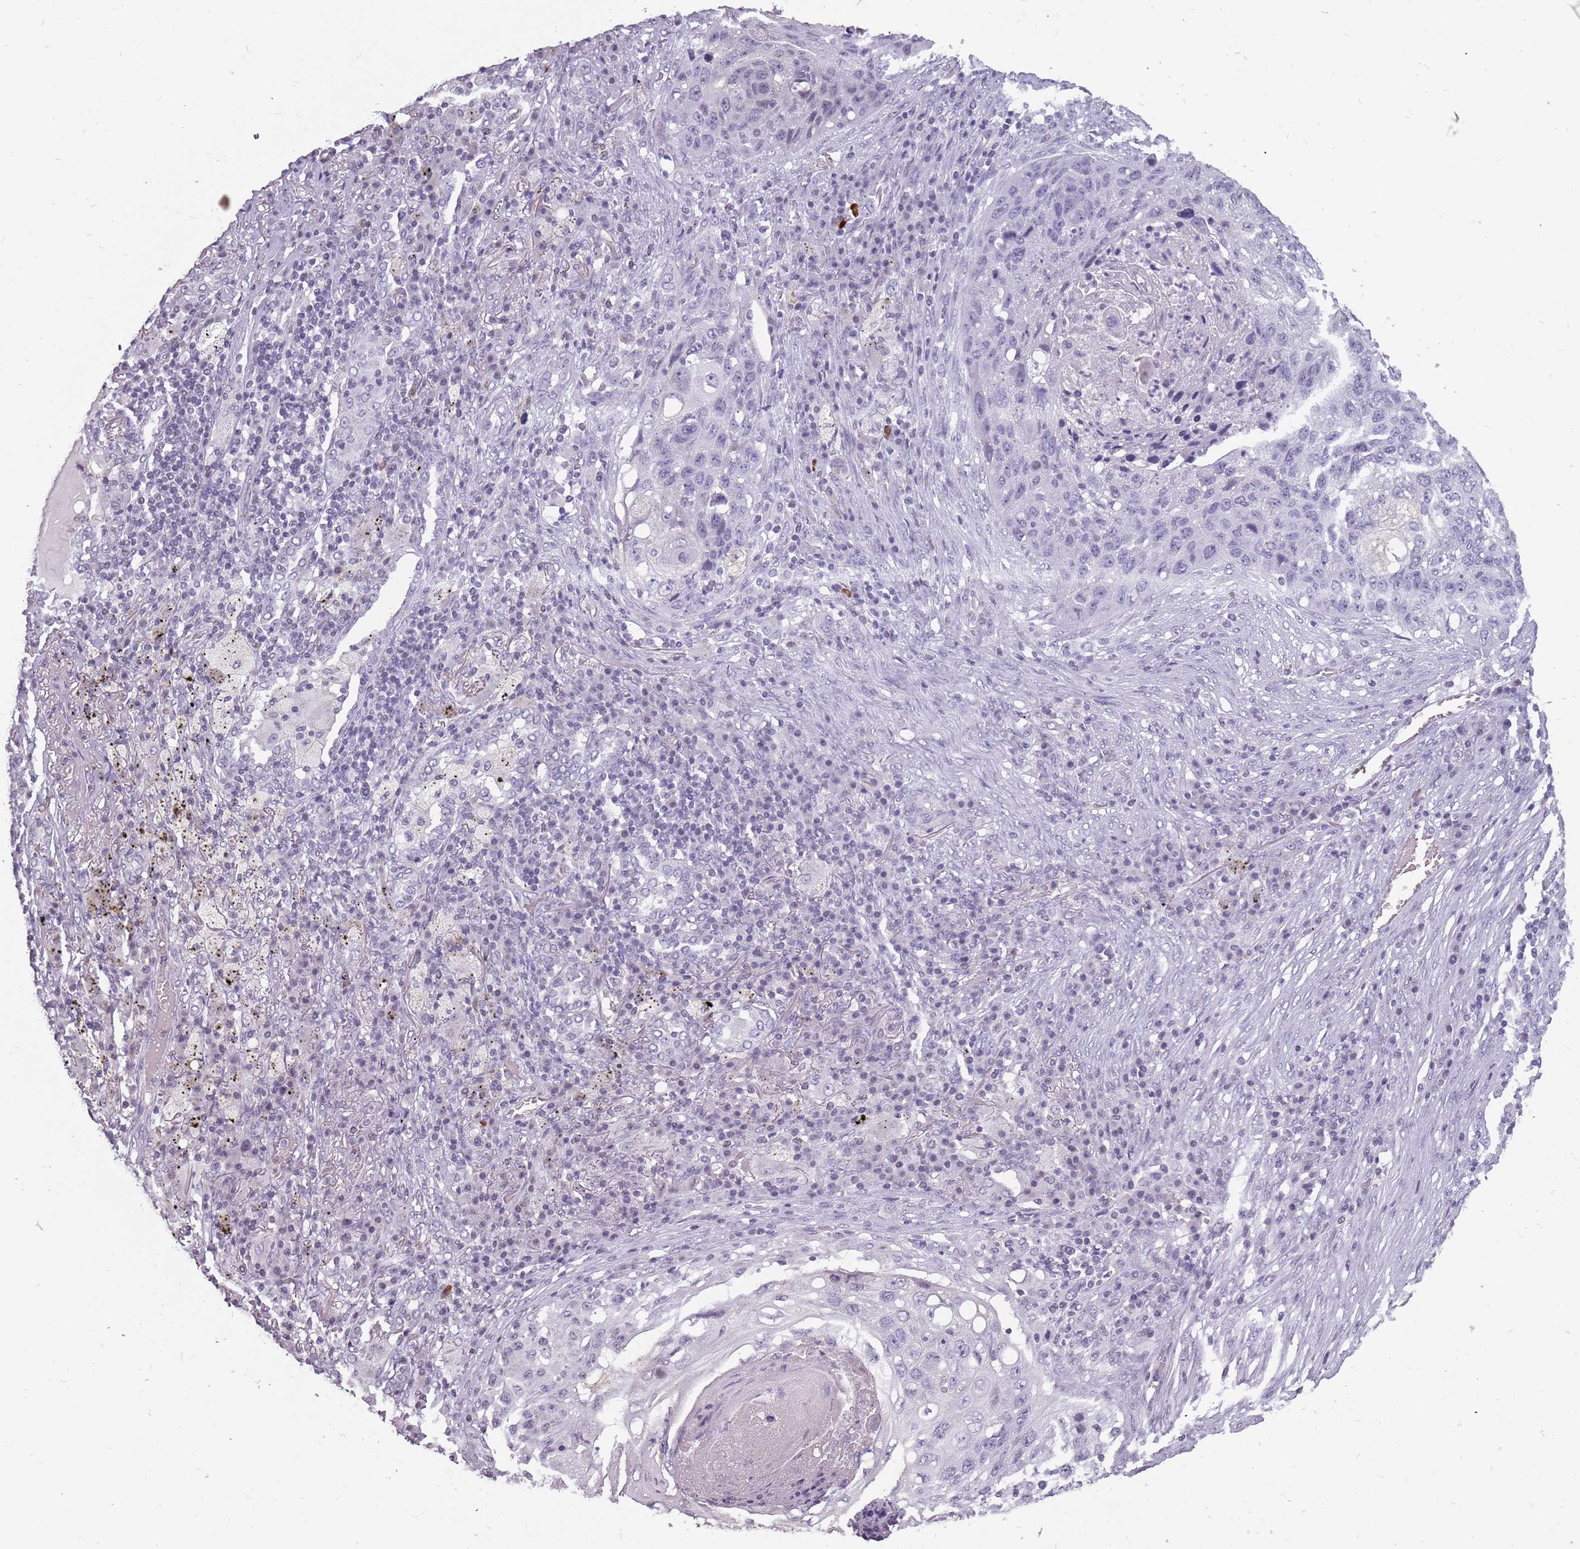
{"staining": {"intensity": "negative", "quantity": "none", "location": "none"}, "tissue": "lung cancer", "cell_type": "Tumor cells", "image_type": "cancer", "snomed": [{"axis": "morphology", "description": "Squamous cell carcinoma, NOS"}, {"axis": "topography", "description": "Lung"}], "caption": "Immunohistochemistry (IHC) micrograph of human lung cancer stained for a protein (brown), which displays no positivity in tumor cells.", "gene": "NEK6", "patient": {"sex": "female", "age": 63}}